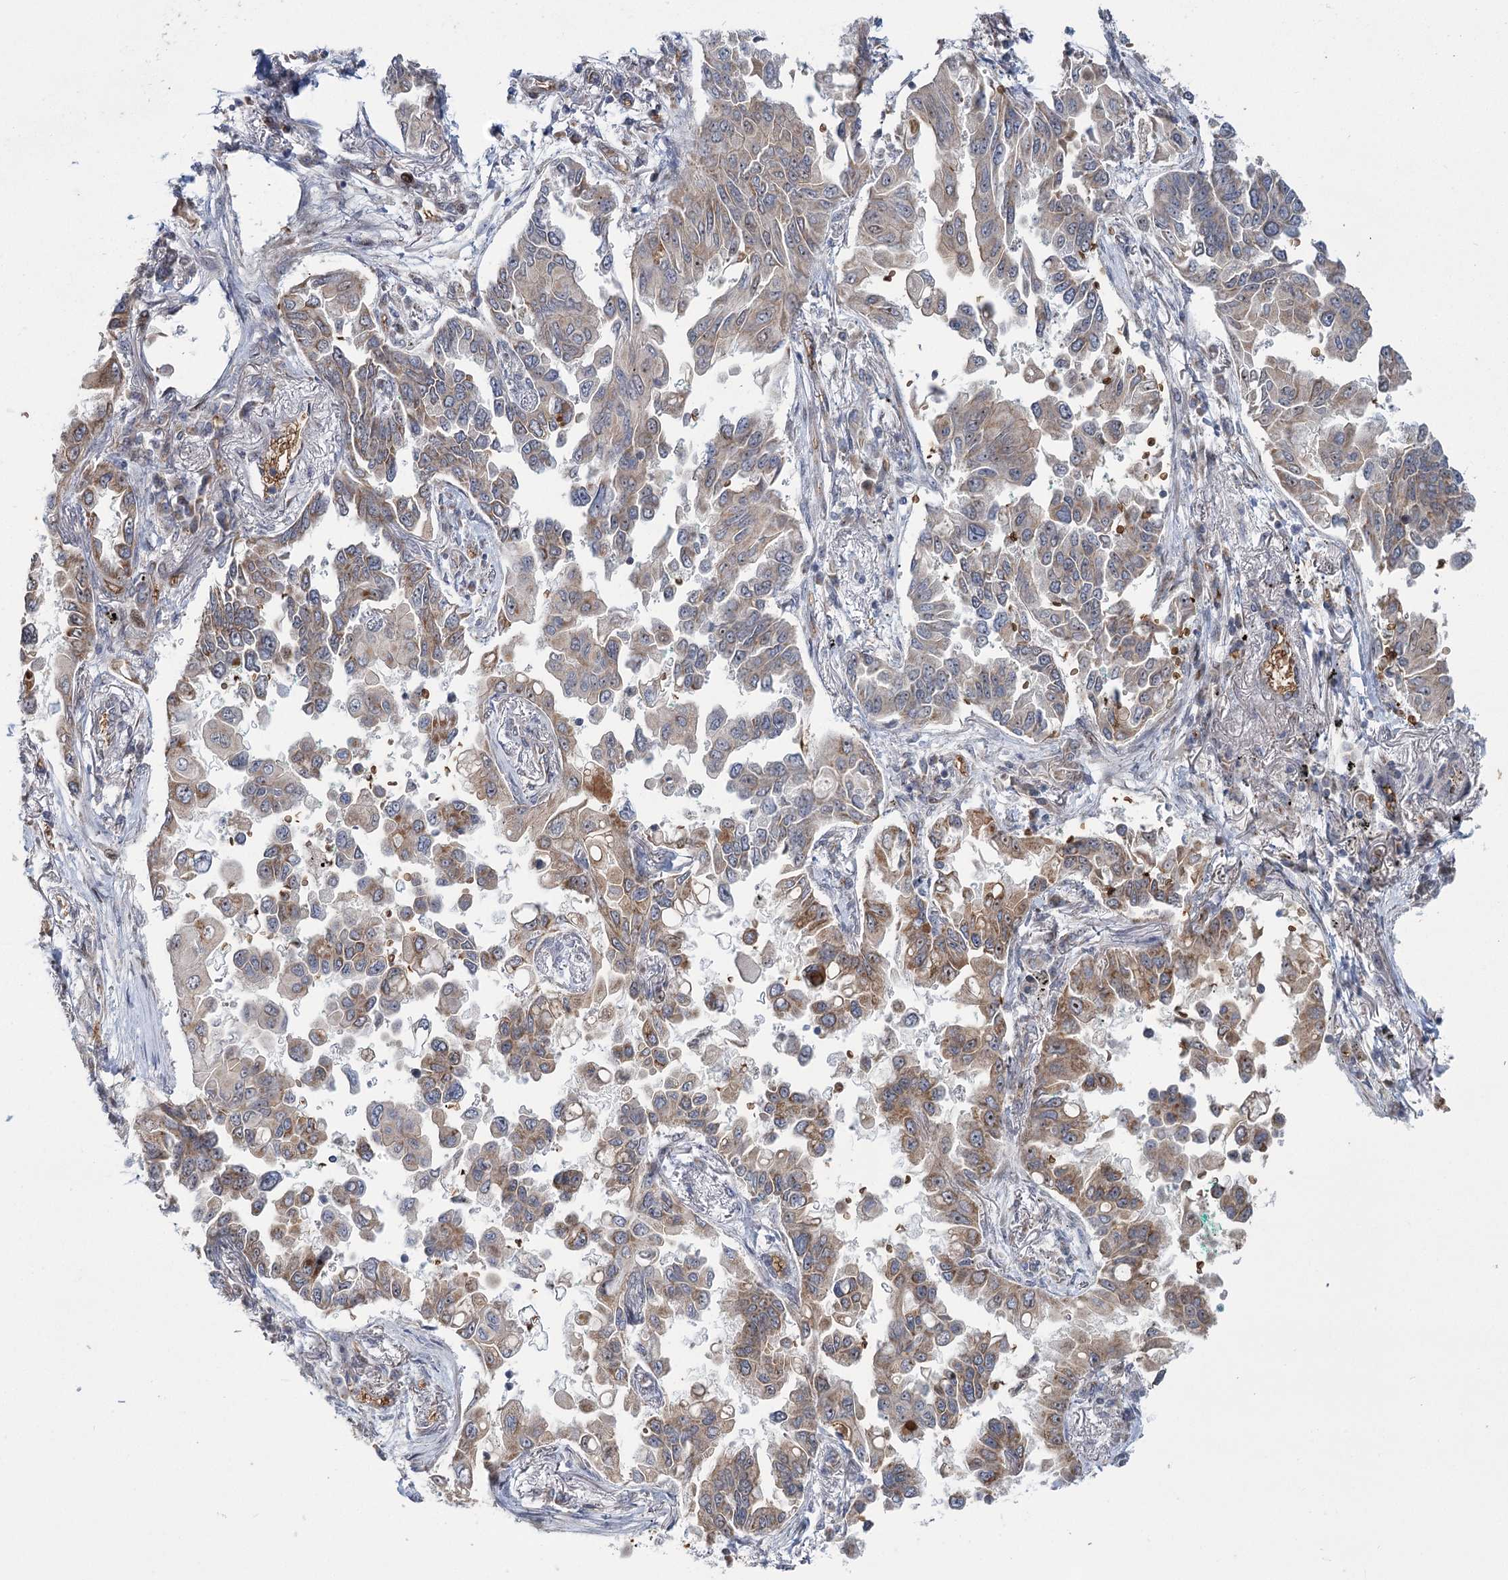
{"staining": {"intensity": "moderate", "quantity": "25%-75%", "location": "cytoplasmic/membranous"}, "tissue": "lung cancer", "cell_type": "Tumor cells", "image_type": "cancer", "snomed": [{"axis": "morphology", "description": "Adenocarcinoma, NOS"}, {"axis": "topography", "description": "Lung"}], "caption": "Moderate cytoplasmic/membranous positivity for a protein is seen in about 25%-75% of tumor cells of lung adenocarcinoma using immunohistochemistry.", "gene": "NSMCE4A", "patient": {"sex": "female", "age": 67}}